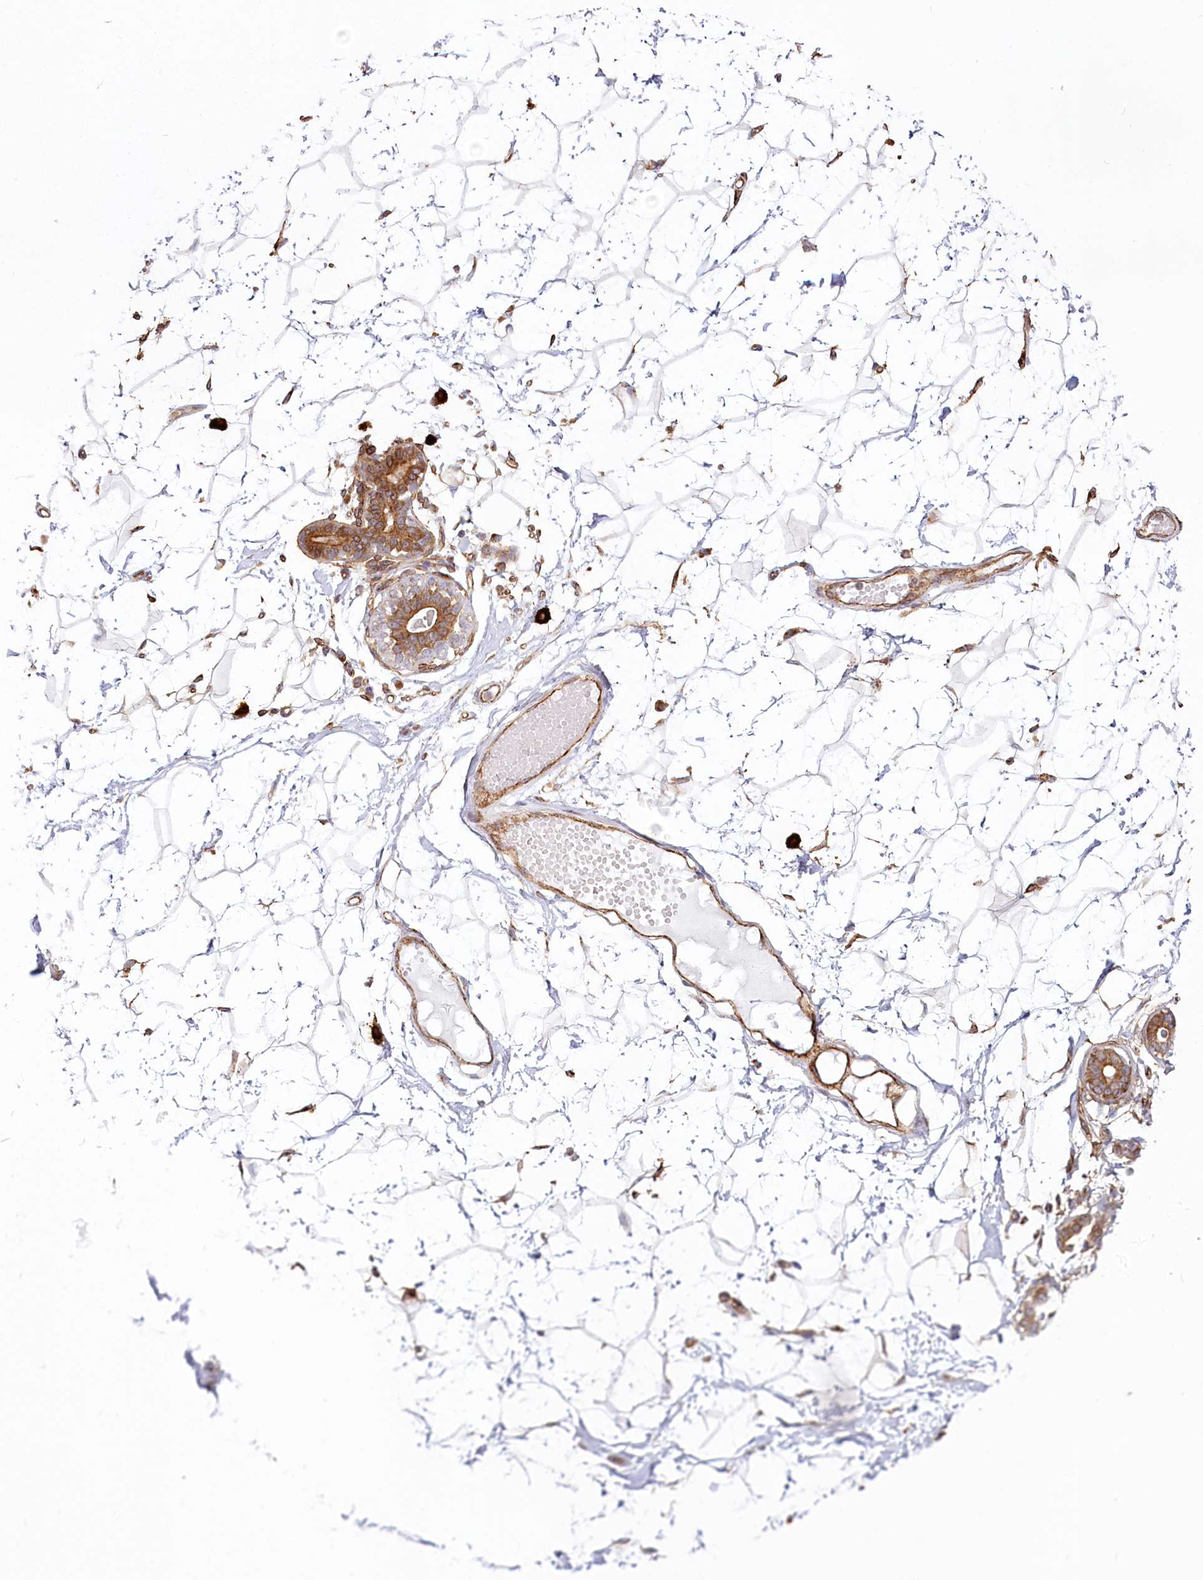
{"staining": {"intensity": "negative", "quantity": "none", "location": "none"}, "tissue": "breast", "cell_type": "Adipocytes", "image_type": "normal", "snomed": [{"axis": "morphology", "description": "Normal tissue, NOS"}, {"axis": "morphology", "description": "Adenoma, NOS"}, {"axis": "topography", "description": "Breast"}], "caption": "An immunohistochemistry image of benign breast is shown. There is no staining in adipocytes of breast.", "gene": "HARS2", "patient": {"sex": "female", "age": 23}}